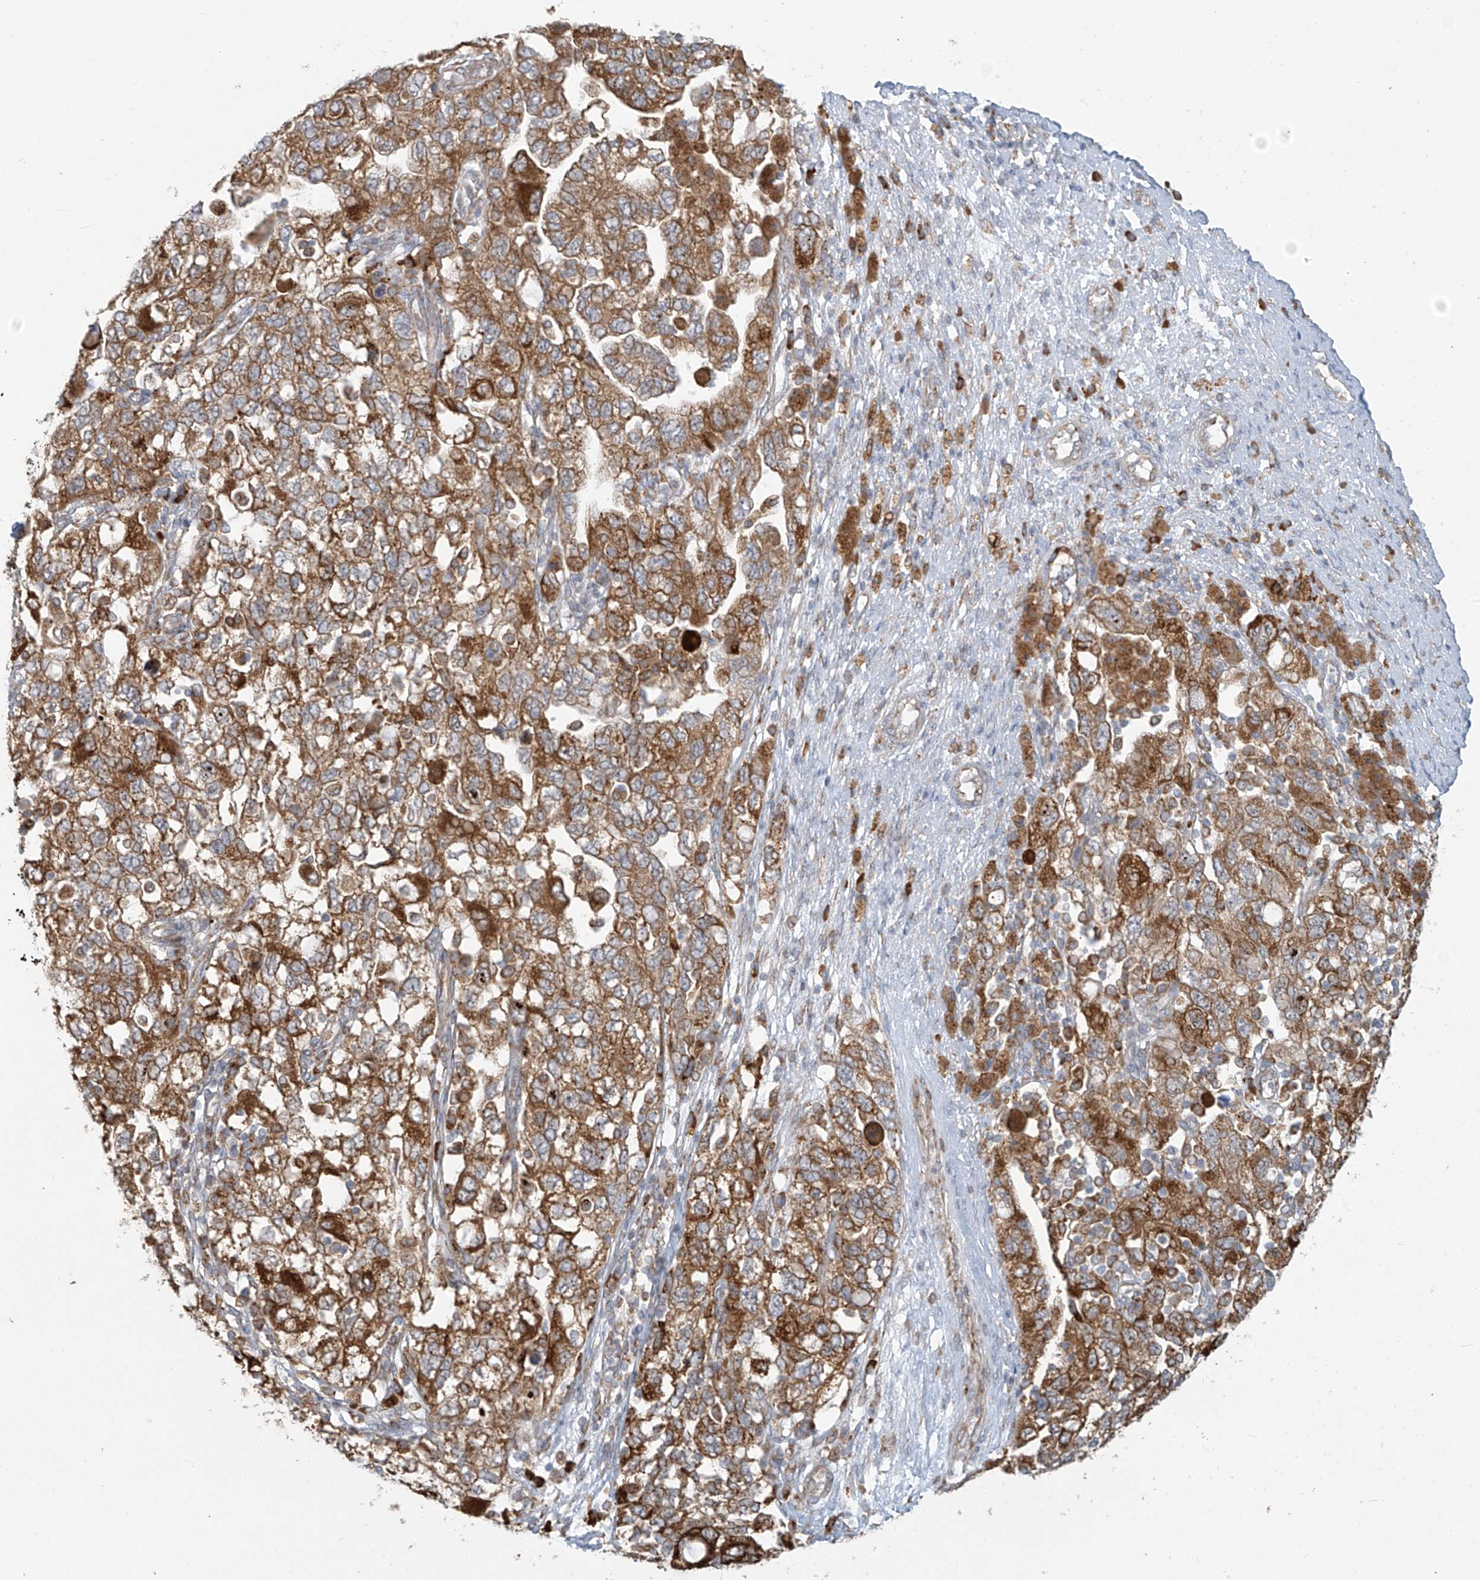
{"staining": {"intensity": "moderate", "quantity": ">75%", "location": "cytoplasmic/membranous"}, "tissue": "ovarian cancer", "cell_type": "Tumor cells", "image_type": "cancer", "snomed": [{"axis": "morphology", "description": "Carcinoma, NOS"}, {"axis": "morphology", "description": "Cystadenocarcinoma, serous, NOS"}, {"axis": "topography", "description": "Ovary"}], "caption": "Ovarian cancer (carcinoma) stained with immunohistochemistry displays moderate cytoplasmic/membranous positivity in approximately >75% of tumor cells.", "gene": "KATNIP", "patient": {"sex": "female", "age": 69}}